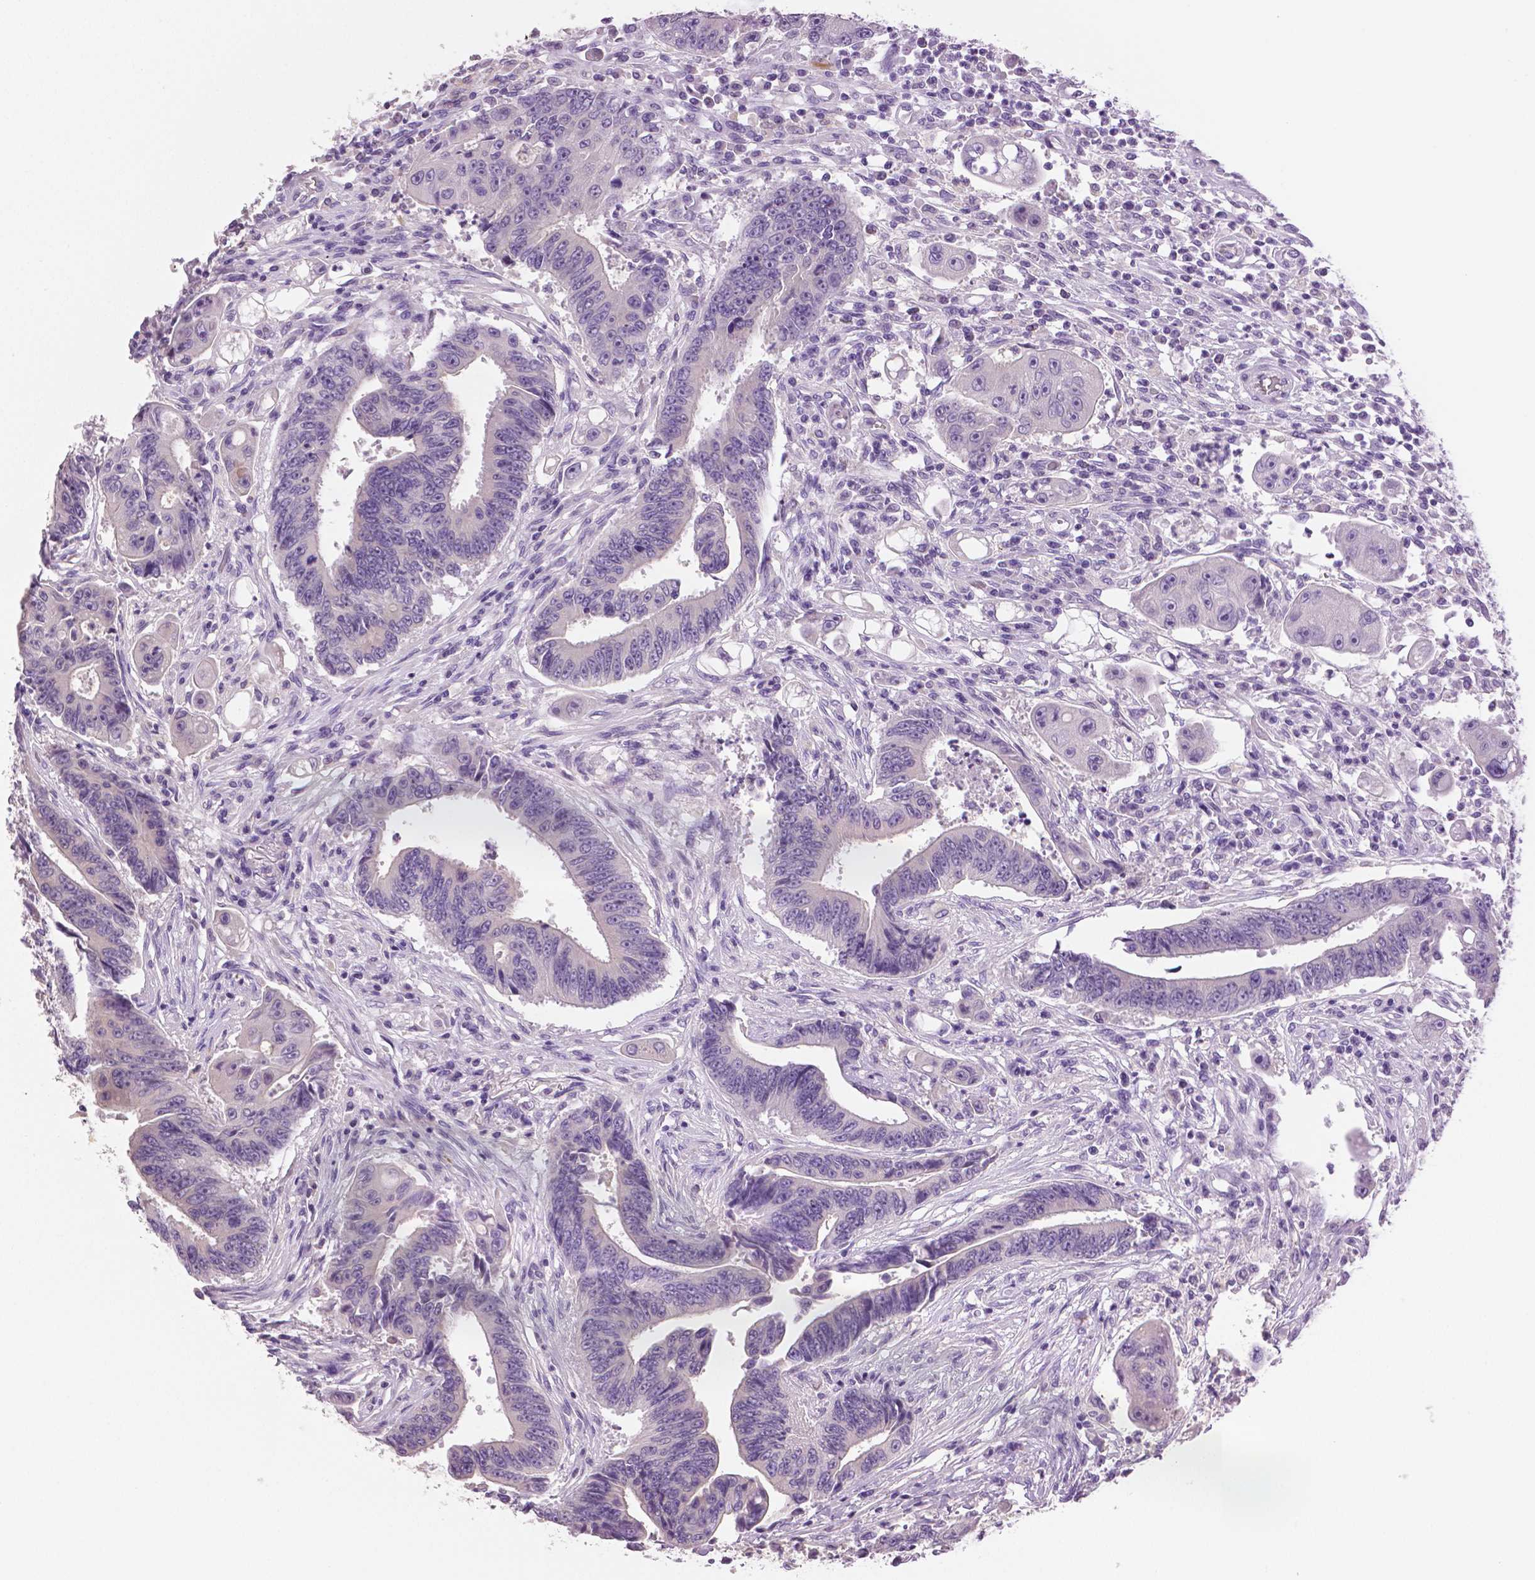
{"staining": {"intensity": "weak", "quantity": "<25%", "location": "cytoplasmic/membranous"}, "tissue": "colorectal cancer", "cell_type": "Tumor cells", "image_type": "cancer", "snomed": [{"axis": "morphology", "description": "Adenocarcinoma, NOS"}, {"axis": "topography", "description": "Rectum"}], "caption": "An immunohistochemistry (IHC) image of colorectal cancer (adenocarcinoma) is shown. There is no staining in tumor cells of colorectal cancer (adenocarcinoma). Nuclei are stained in blue.", "gene": "DNAH12", "patient": {"sex": "male", "age": 54}}